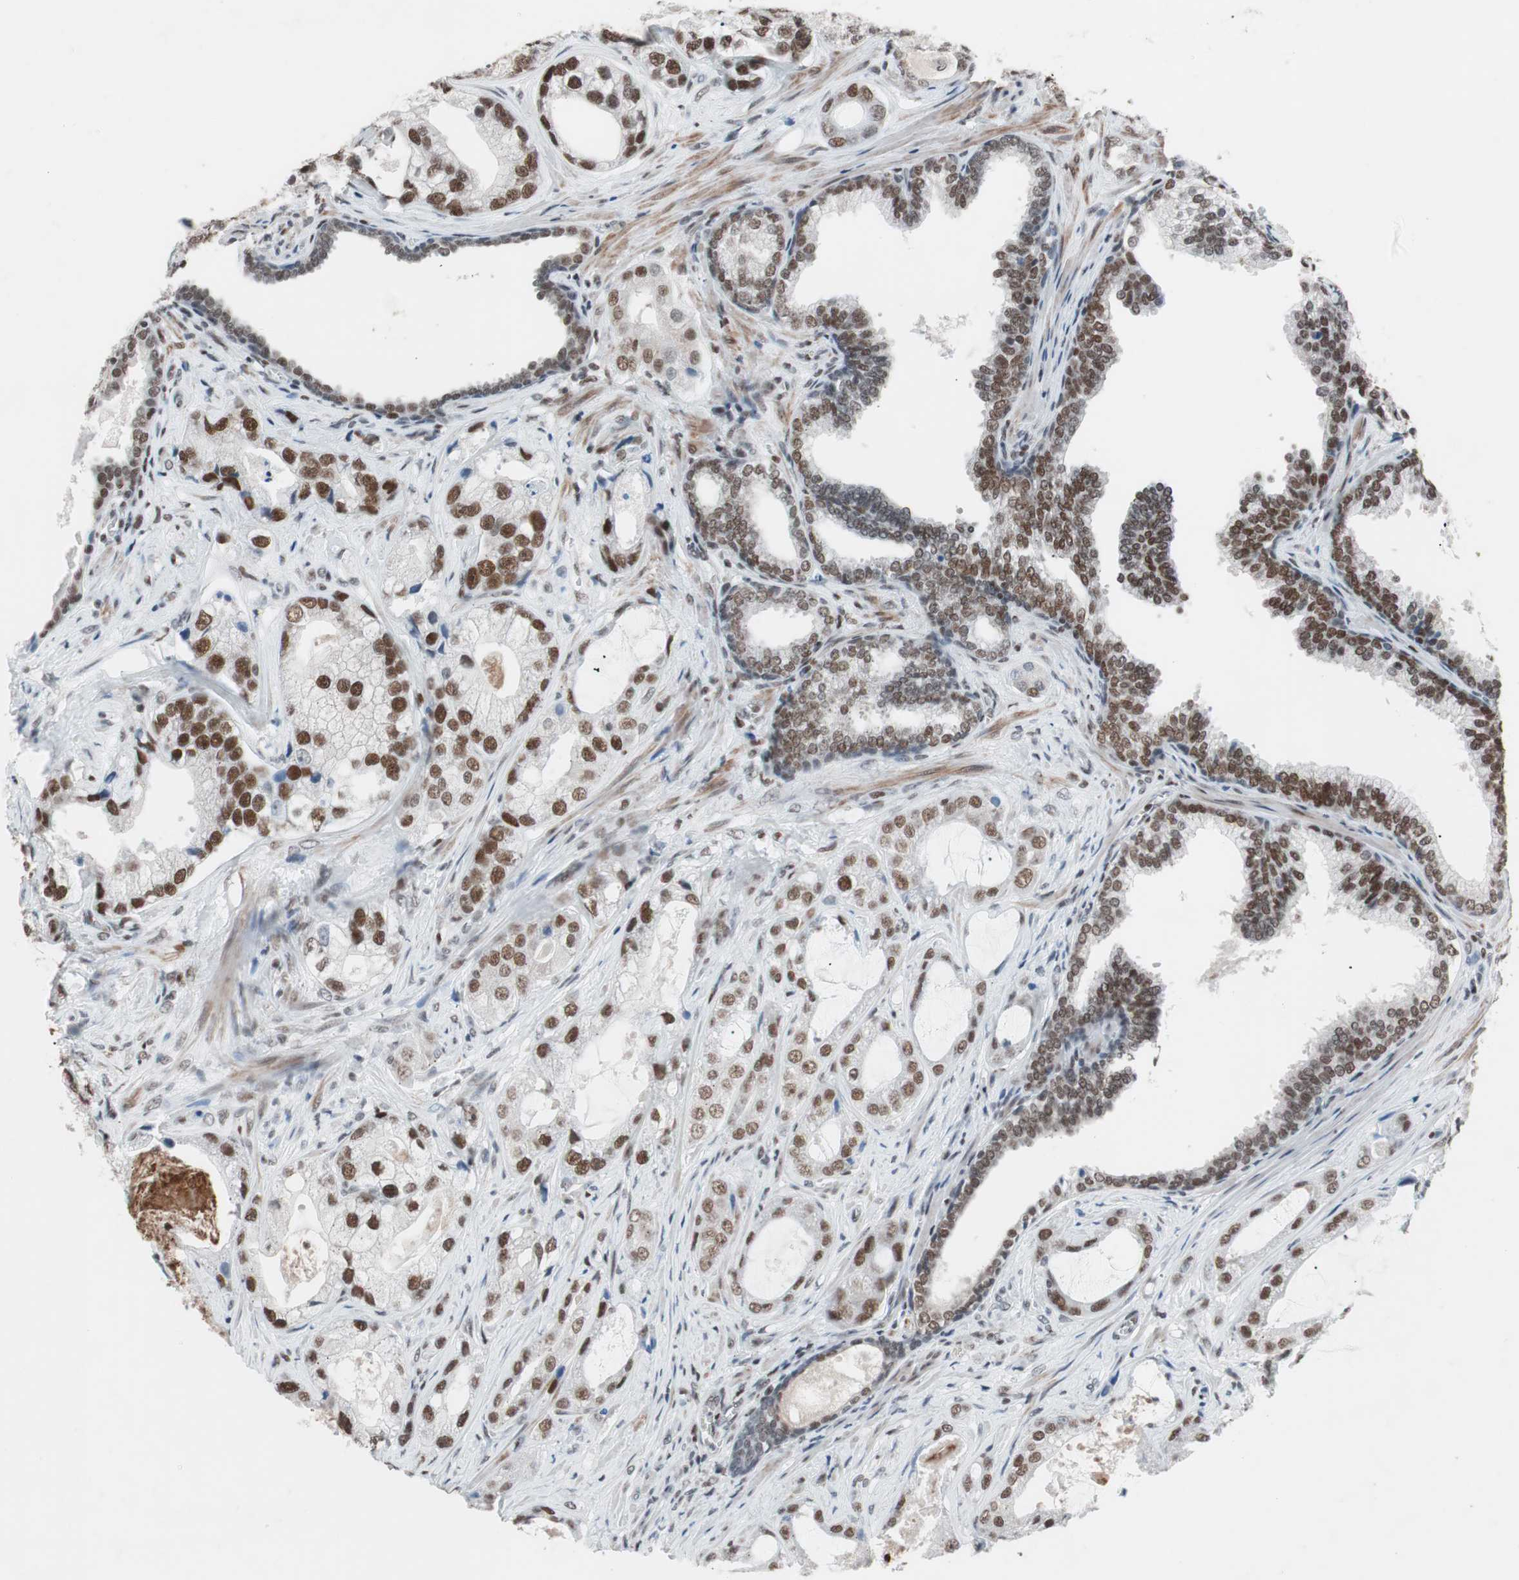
{"staining": {"intensity": "strong", "quantity": ">75%", "location": "nuclear"}, "tissue": "prostate cancer", "cell_type": "Tumor cells", "image_type": "cancer", "snomed": [{"axis": "morphology", "description": "Adenocarcinoma, Low grade"}, {"axis": "topography", "description": "Prostate"}], "caption": "A brown stain labels strong nuclear staining of a protein in prostate cancer tumor cells.", "gene": "ARID1A", "patient": {"sex": "male", "age": 59}}